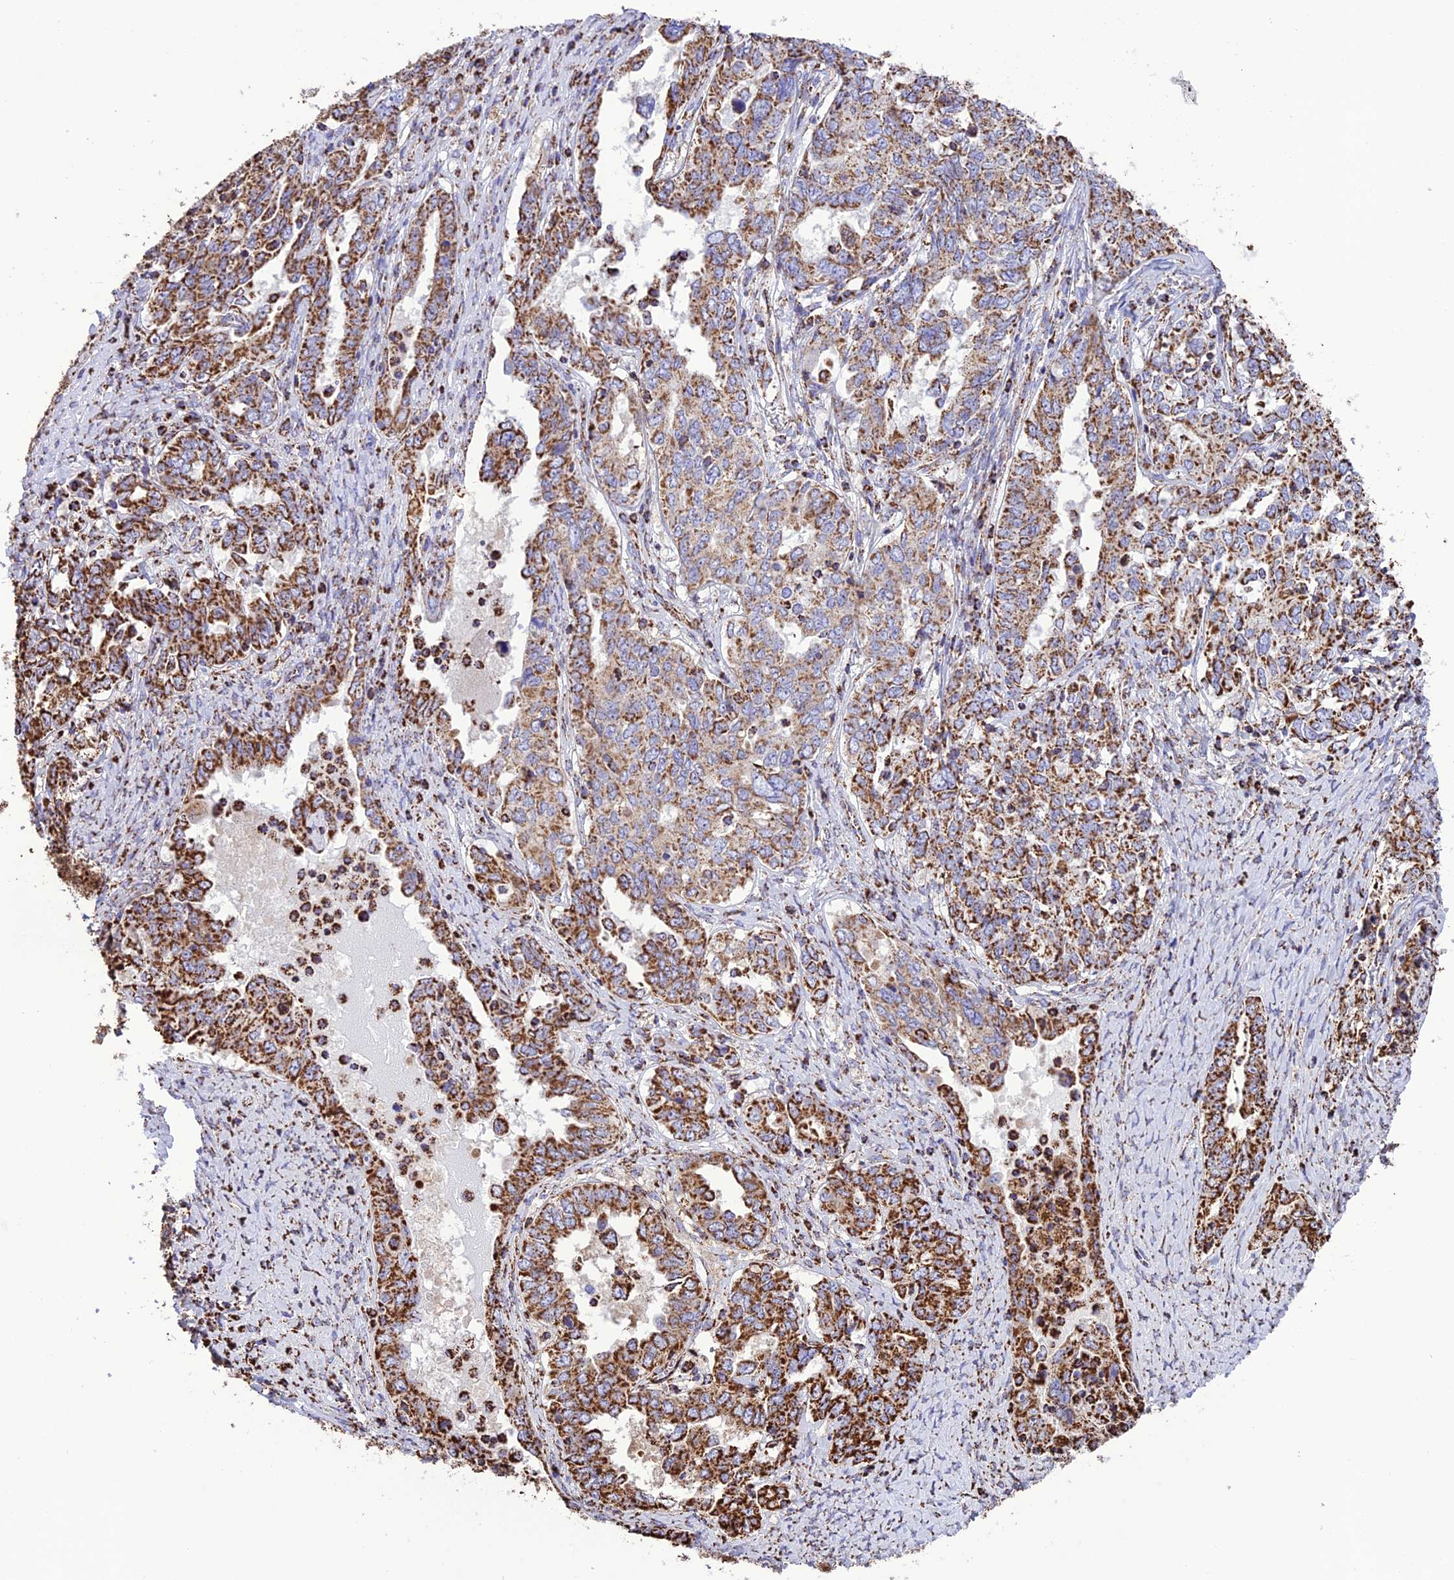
{"staining": {"intensity": "strong", "quantity": "25%-75%", "location": "cytoplasmic/membranous"}, "tissue": "ovarian cancer", "cell_type": "Tumor cells", "image_type": "cancer", "snomed": [{"axis": "morphology", "description": "Carcinoma, endometroid"}, {"axis": "topography", "description": "Ovary"}], "caption": "Protein staining of endometroid carcinoma (ovarian) tissue reveals strong cytoplasmic/membranous staining in approximately 25%-75% of tumor cells. (Stains: DAB in brown, nuclei in blue, Microscopy: brightfield microscopy at high magnification).", "gene": "NDUFAF1", "patient": {"sex": "female", "age": 62}}